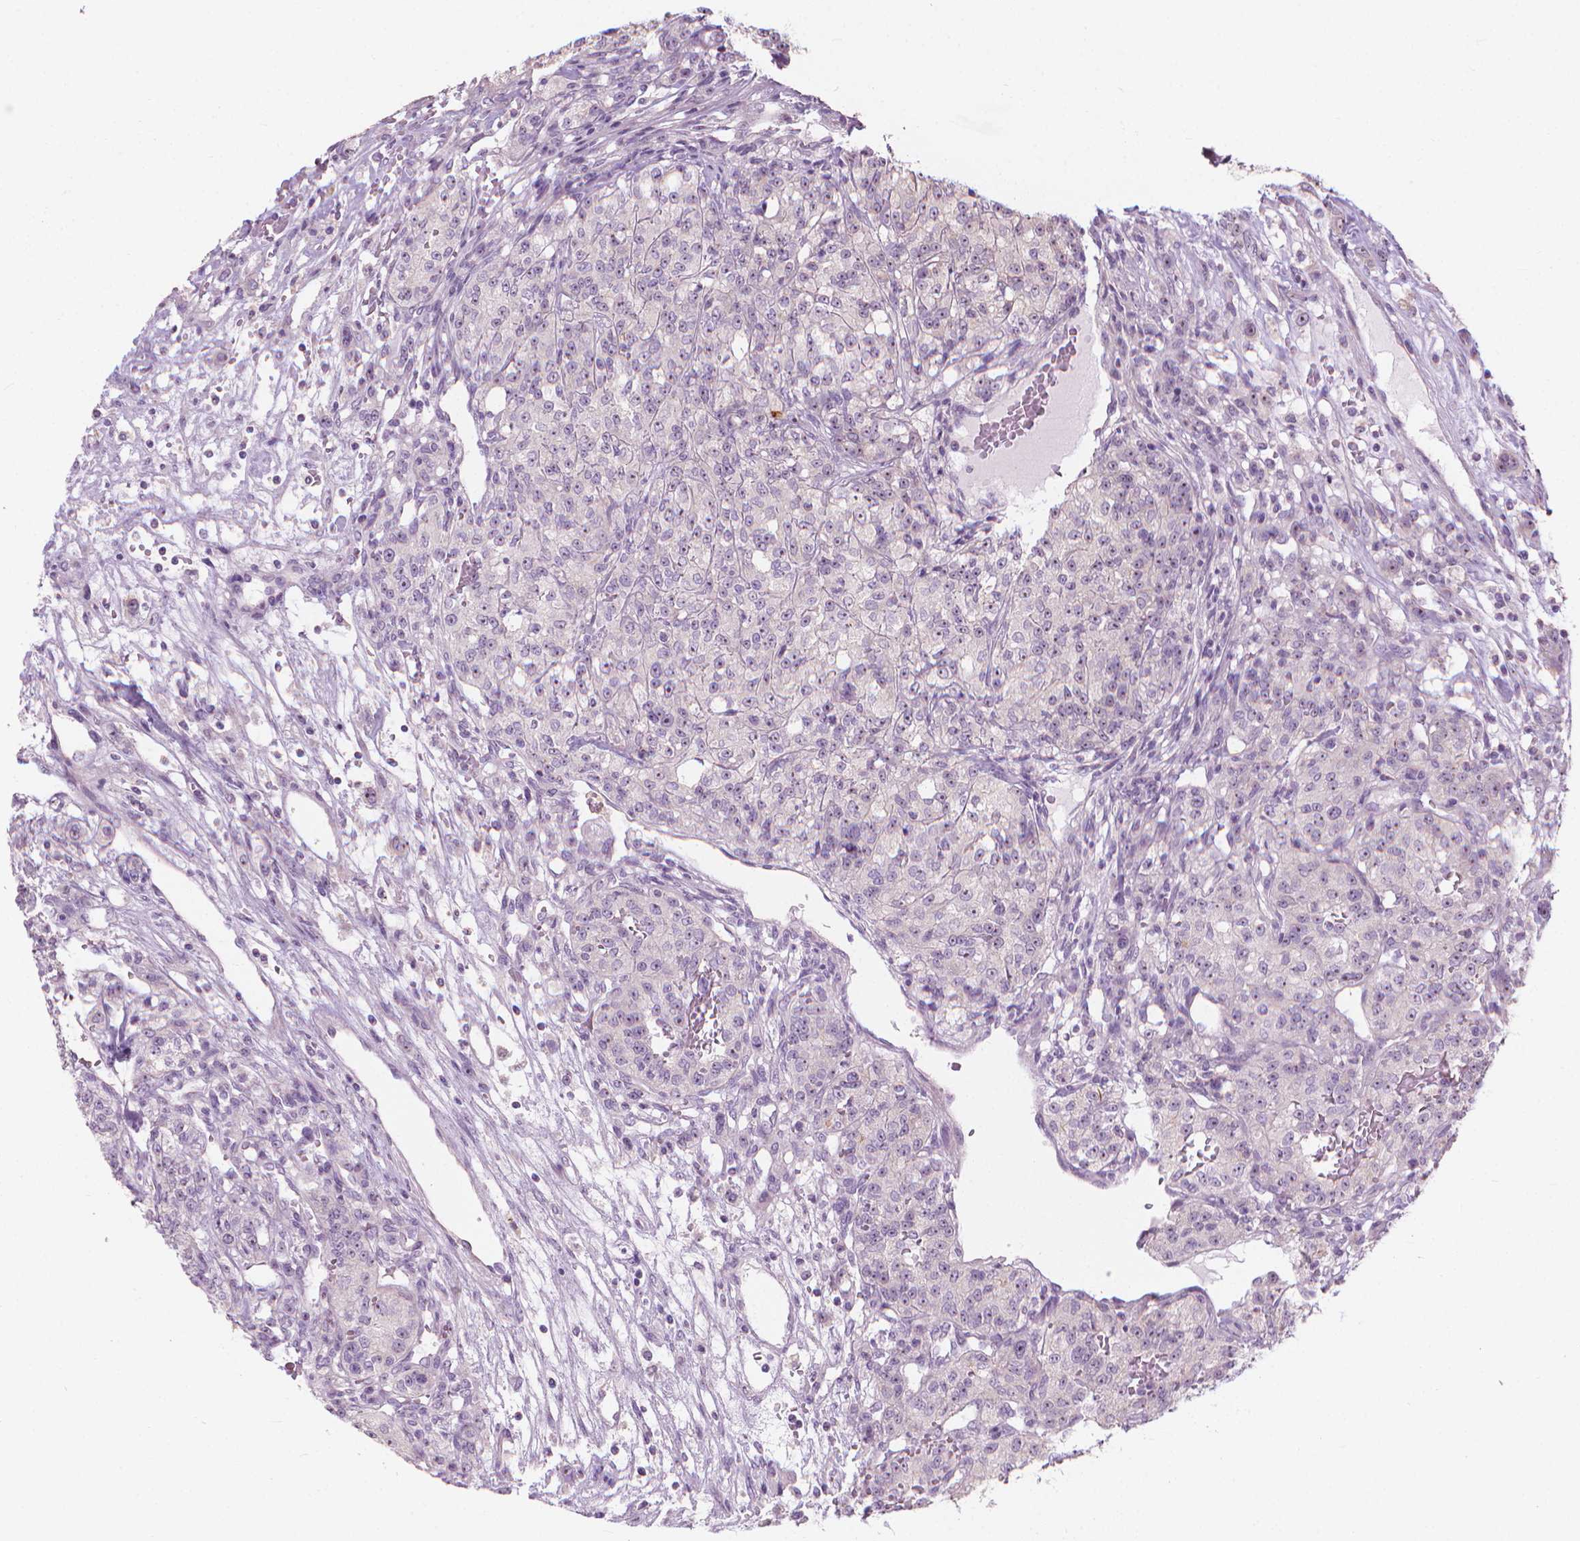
{"staining": {"intensity": "negative", "quantity": "none", "location": "none"}, "tissue": "renal cancer", "cell_type": "Tumor cells", "image_type": "cancer", "snomed": [{"axis": "morphology", "description": "Adenocarcinoma, NOS"}, {"axis": "topography", "description": "Kidney"}], "caption": "Renal adenocarcinoma was stained to show a protein in brown. There is no significant expression in tumor cells.", "gene": "GPRC5A", "patient": {"sex": "female", "age": 63}}